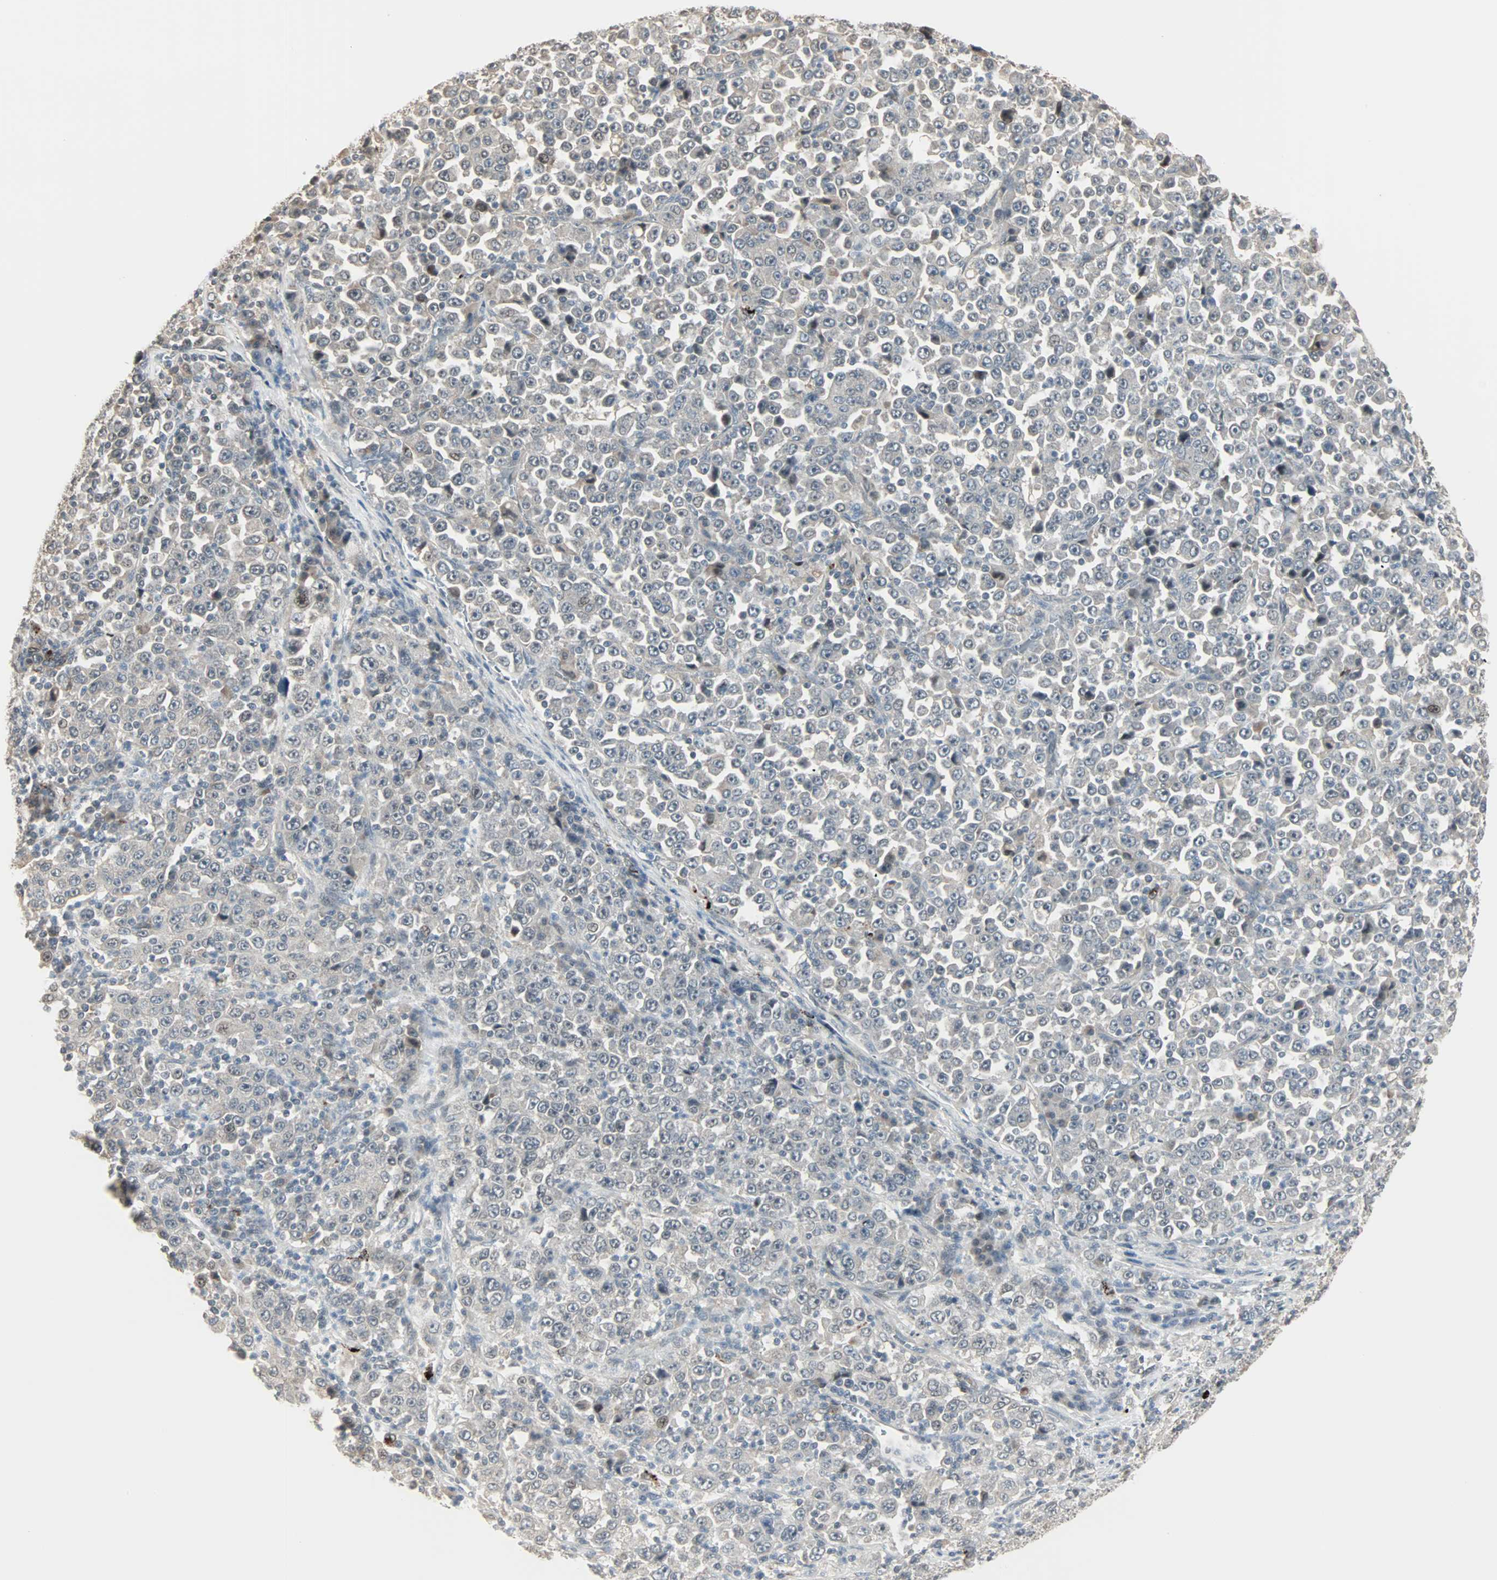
{"staining": {"intensity": "weak", "quantity": "25%-75%", "location": "cytoplasmic/membranous"}, "tissue": "stomach cancer", "cell_type": "Tumor cells", "image_type": "cancer", "snomed": [{"axis": "morphology", "description": "Normal tissue, NOS"}, {"axis": "morphology", "description": "Adenocarcinoma, NOS"}, {"axis": "topography", "description": "Stomach, upper"}, {"axis": "topography", "description": "Stomach"}], "caption": "Human stomach cancer (adenocarcinoma) stained with a protein marker exhibits weak staining in tumor cells.", "gene": "KDM4A", "patient": {"sex": "male", "age": 59}}